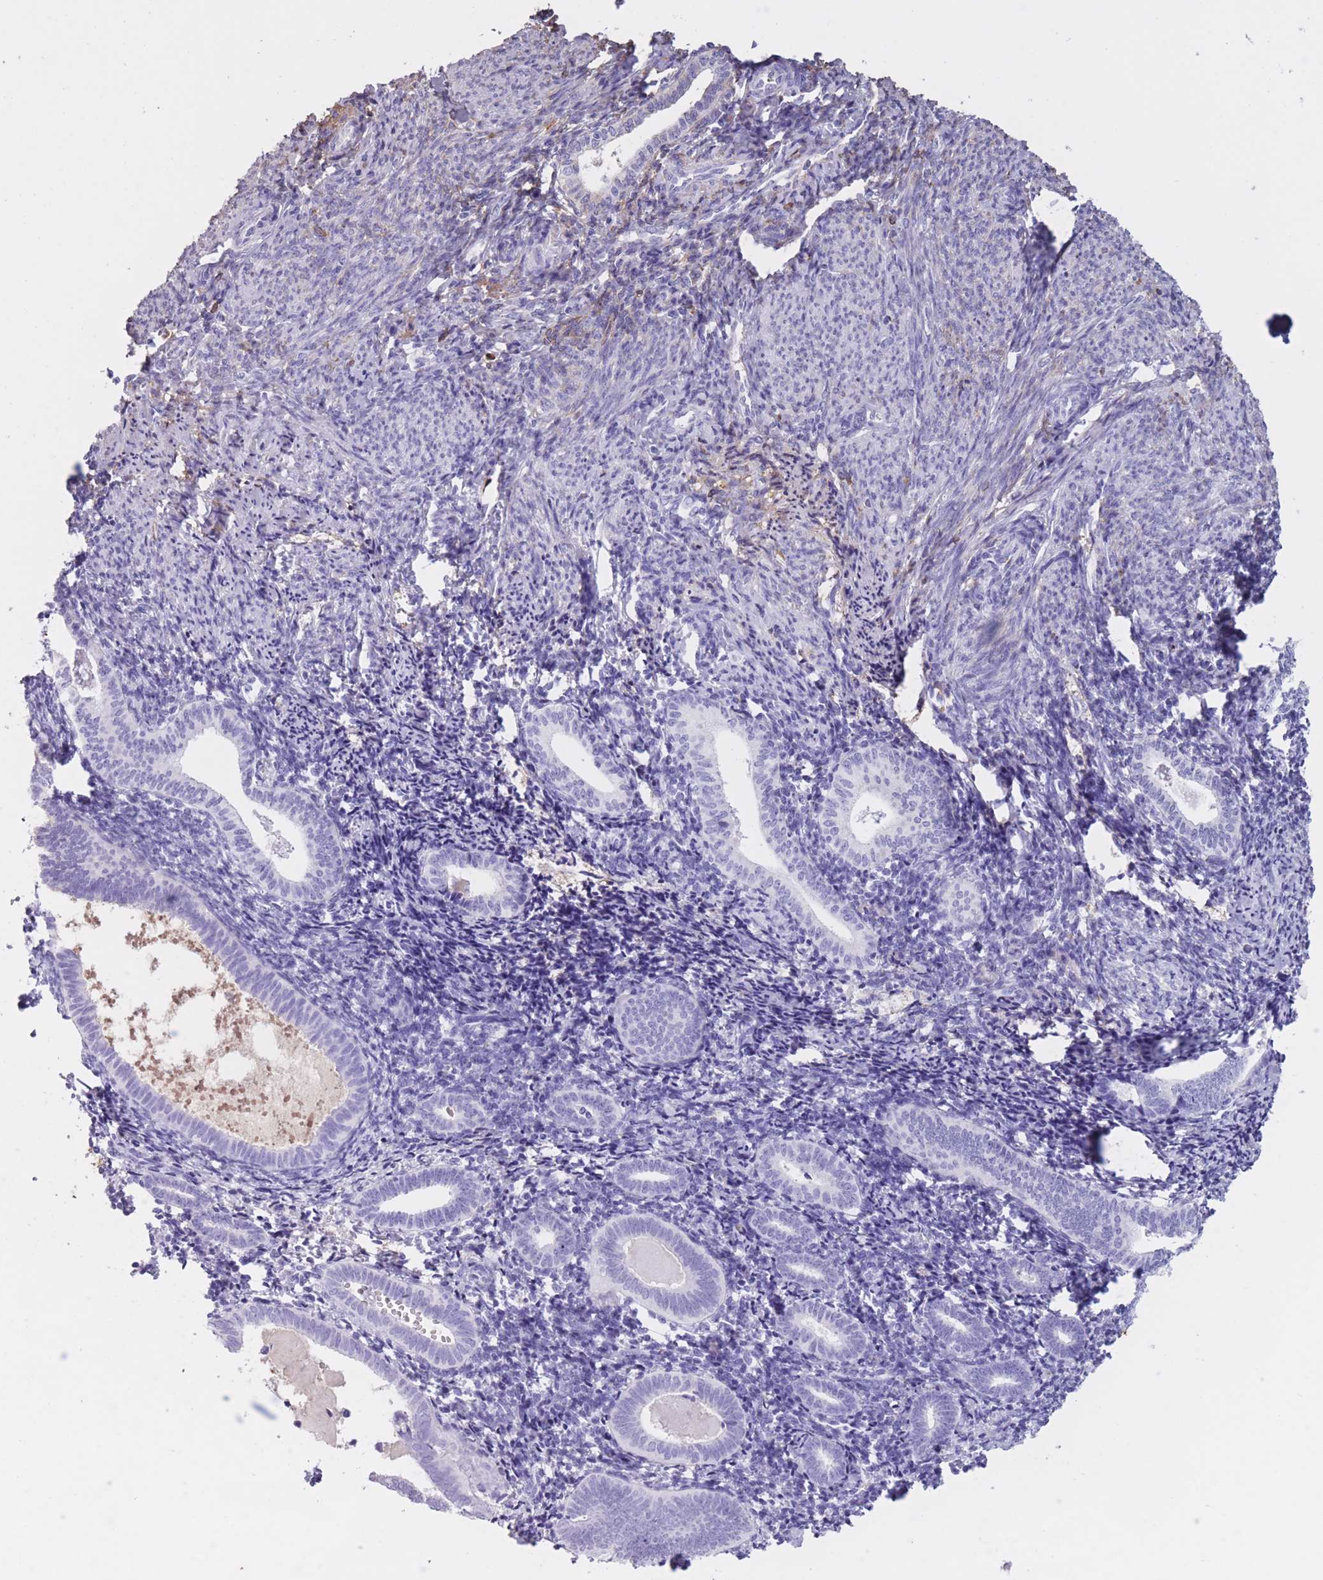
{"staining": {"intensity": "moderate", "quantity": "<25%", "location": "cytoplasmic/membranous"}, "tissue": "endometrium", "cell_type": "Cells in endometrial stroma", "image_type": "normal", "snomed": [{"axis": "morphology", "description": "Normal tissue, NOS"}, {"axis": "topography", "description": "Endometrium"}], "caption": "This is a histology image of immunohistochemistry staining of unremarkable endometrium, which shows moderate staining in the cytoplasmic/membranous of cells in endometrial stroma.", "gene": "AP3S1", "patient": {"sex": "female", "age": 54}}